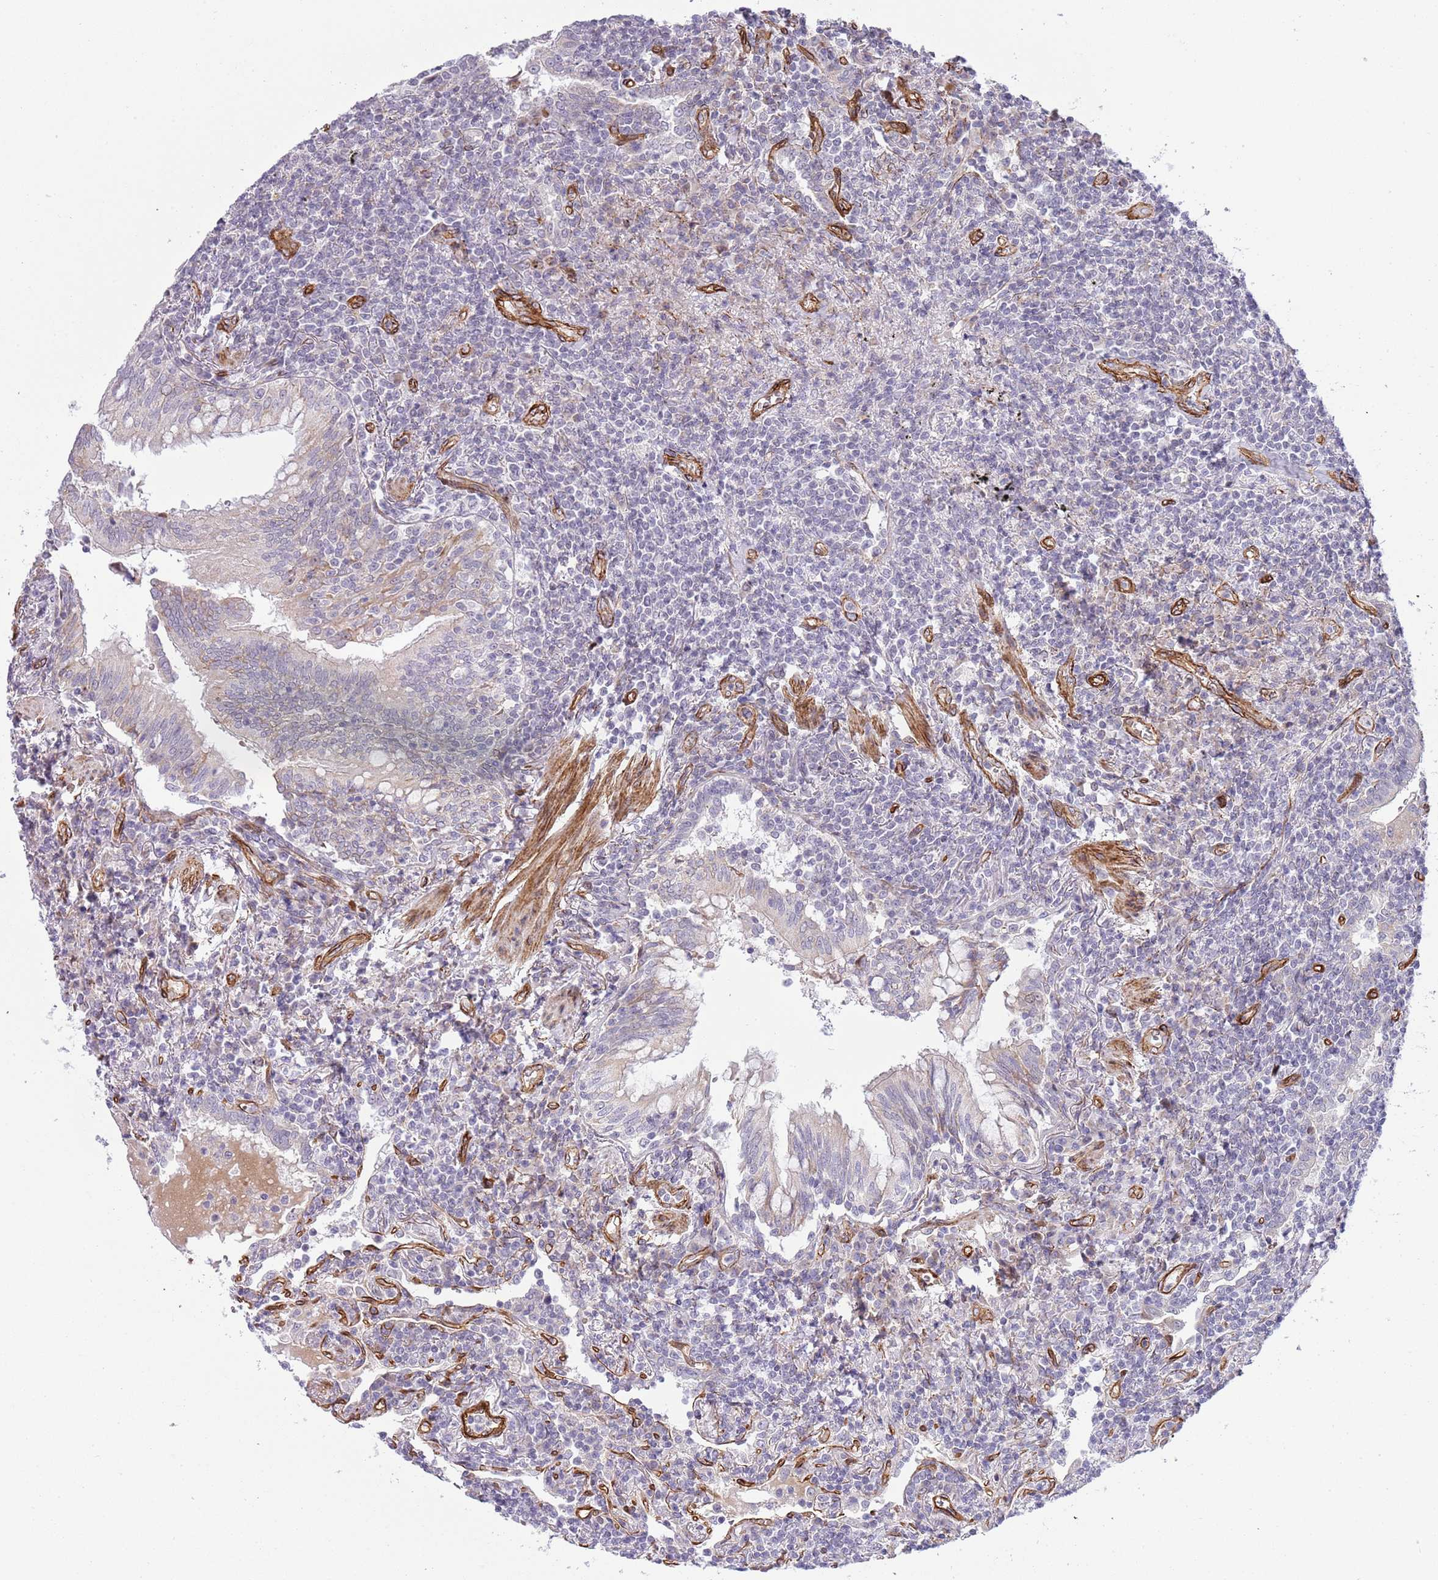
{"staining": {"intensity": "negative", "quantity": "none", "location": "none"}, "tissue": "lymphoma", "cell_type": "Tumor cells", "image_type": "cancer", "snomed": [{"axis": "morphology", "description": "Malignant lymphoma, non-Hodgkin's type, Low grade"}, {"axis": "topography", "description": "Lung"}], "caption": "This is an IHC histopathology image of human lymphoma. There is no staining in tumor cells.", "gene": "NEK3", "patient": {"sex": "female", "age": 71}}